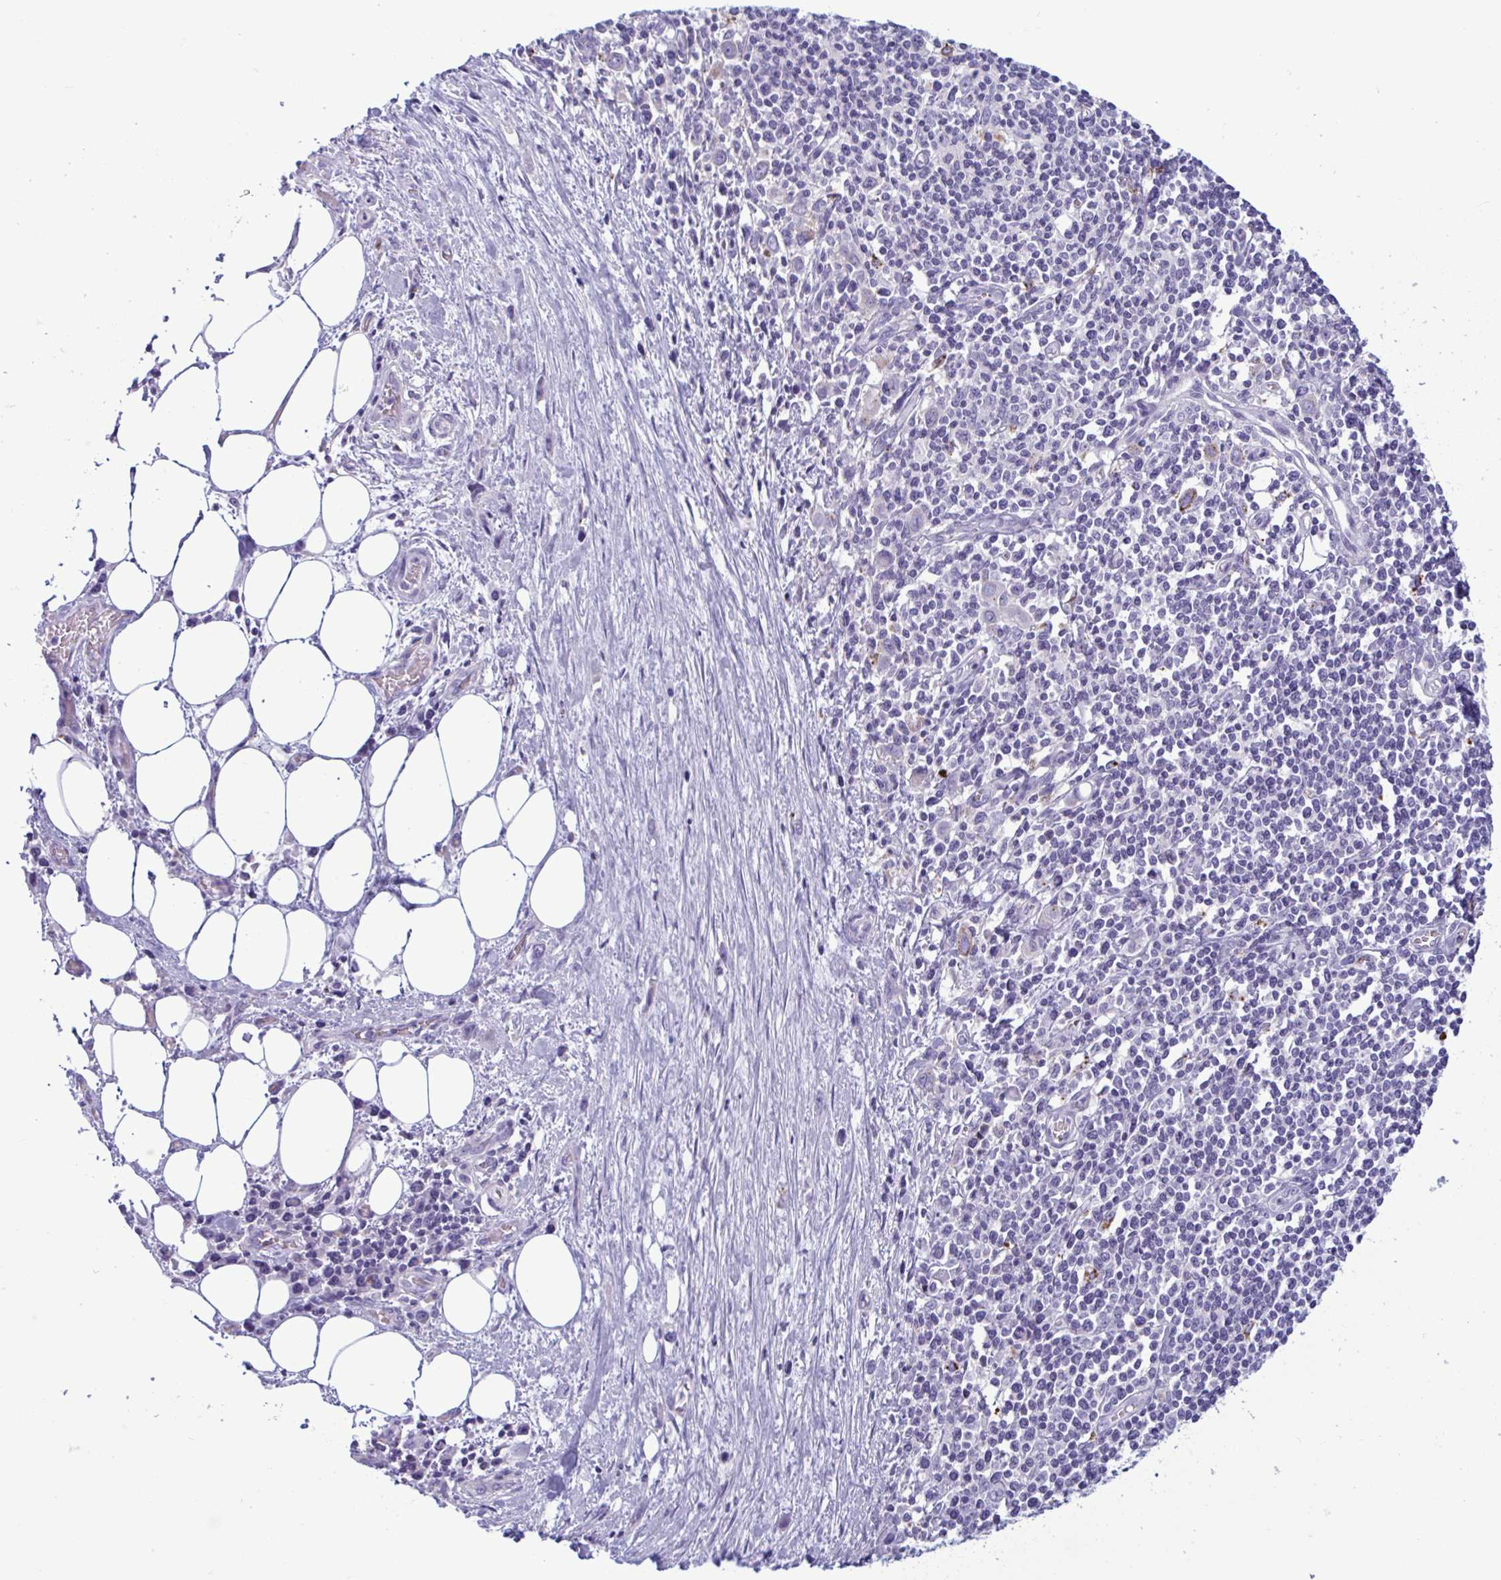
{"staining": {"intensity": "negative", "quantity": "none", "location": "none"}, "tissue": "stomach cancer", "cell_type": "Tumor cells", "image_type": "cancer", "snomed": [{"axis": "morphology", "description": "Adenocarcinoma, NOS"}, {"axis": "topography", "description": "Stomach, upper"}], "caption": "Stomach cancer was stained to show a protein in brown. There is no significant expression in tumor cells.", "gene": "XCL1", "patient": {"sex": "male", "age": 75}}